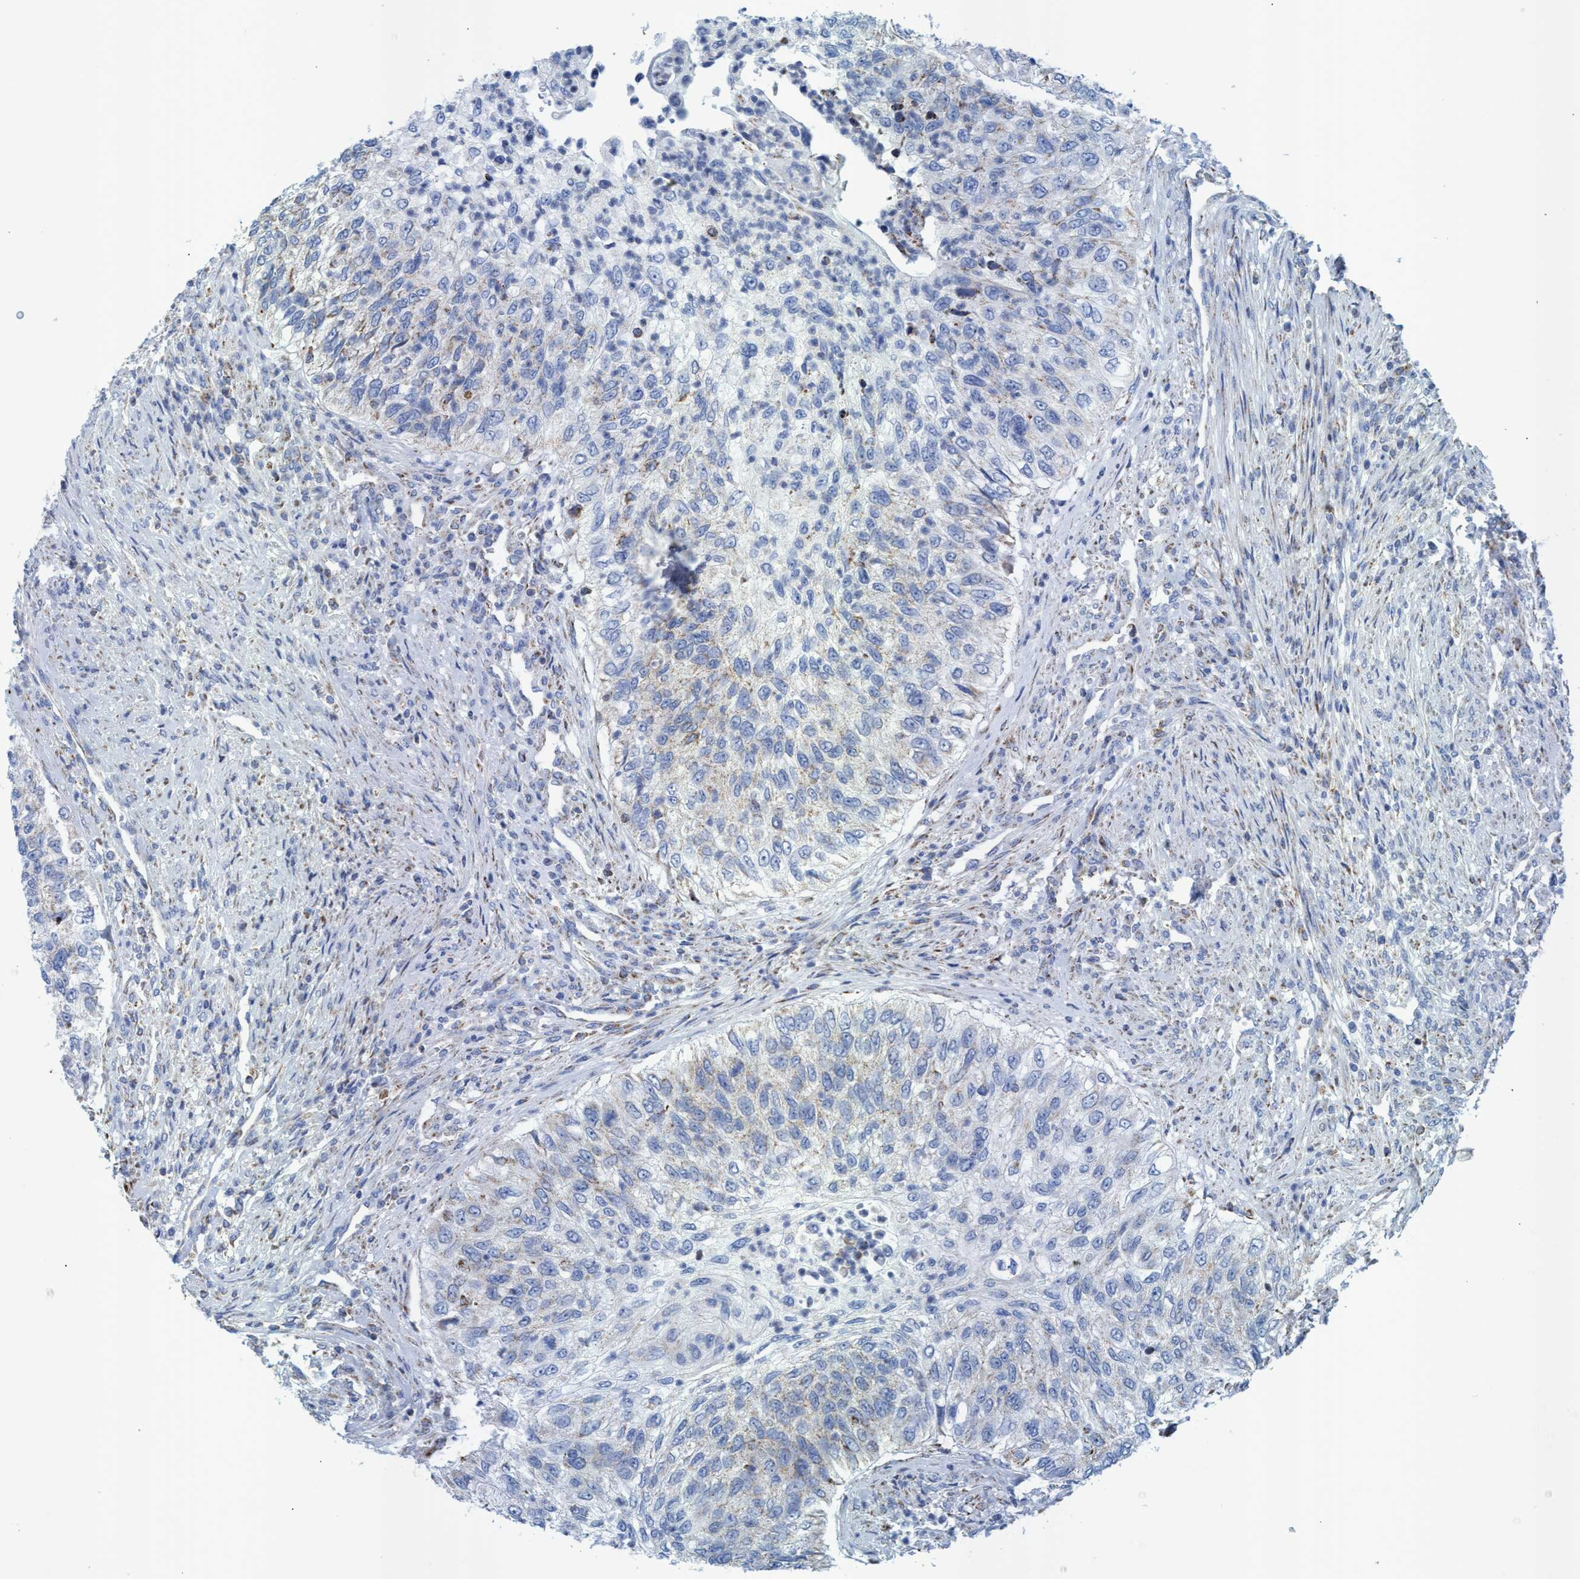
{"staining": {"intensity": "weak", "quantity": "25%-75%", "location": "cytoplasmic/membranous"}, "tissue": "urothelial cancer", "cell_type": "Tumor cells", "image_type": "cancer", "snomed": [{"axis": "morphology", "description": "Urothelial carcinoma, High grade"}, {"axis": "topography", "description": "Urinary bladder"}], "caption": "The histopathology image displays a brown stain indicating the presence of a protein in the cytoplasmic/membranous of tumor cells in urothelial cancer.", "gene": "GGA3", "patient": {"sex": "female", "age": 60}}